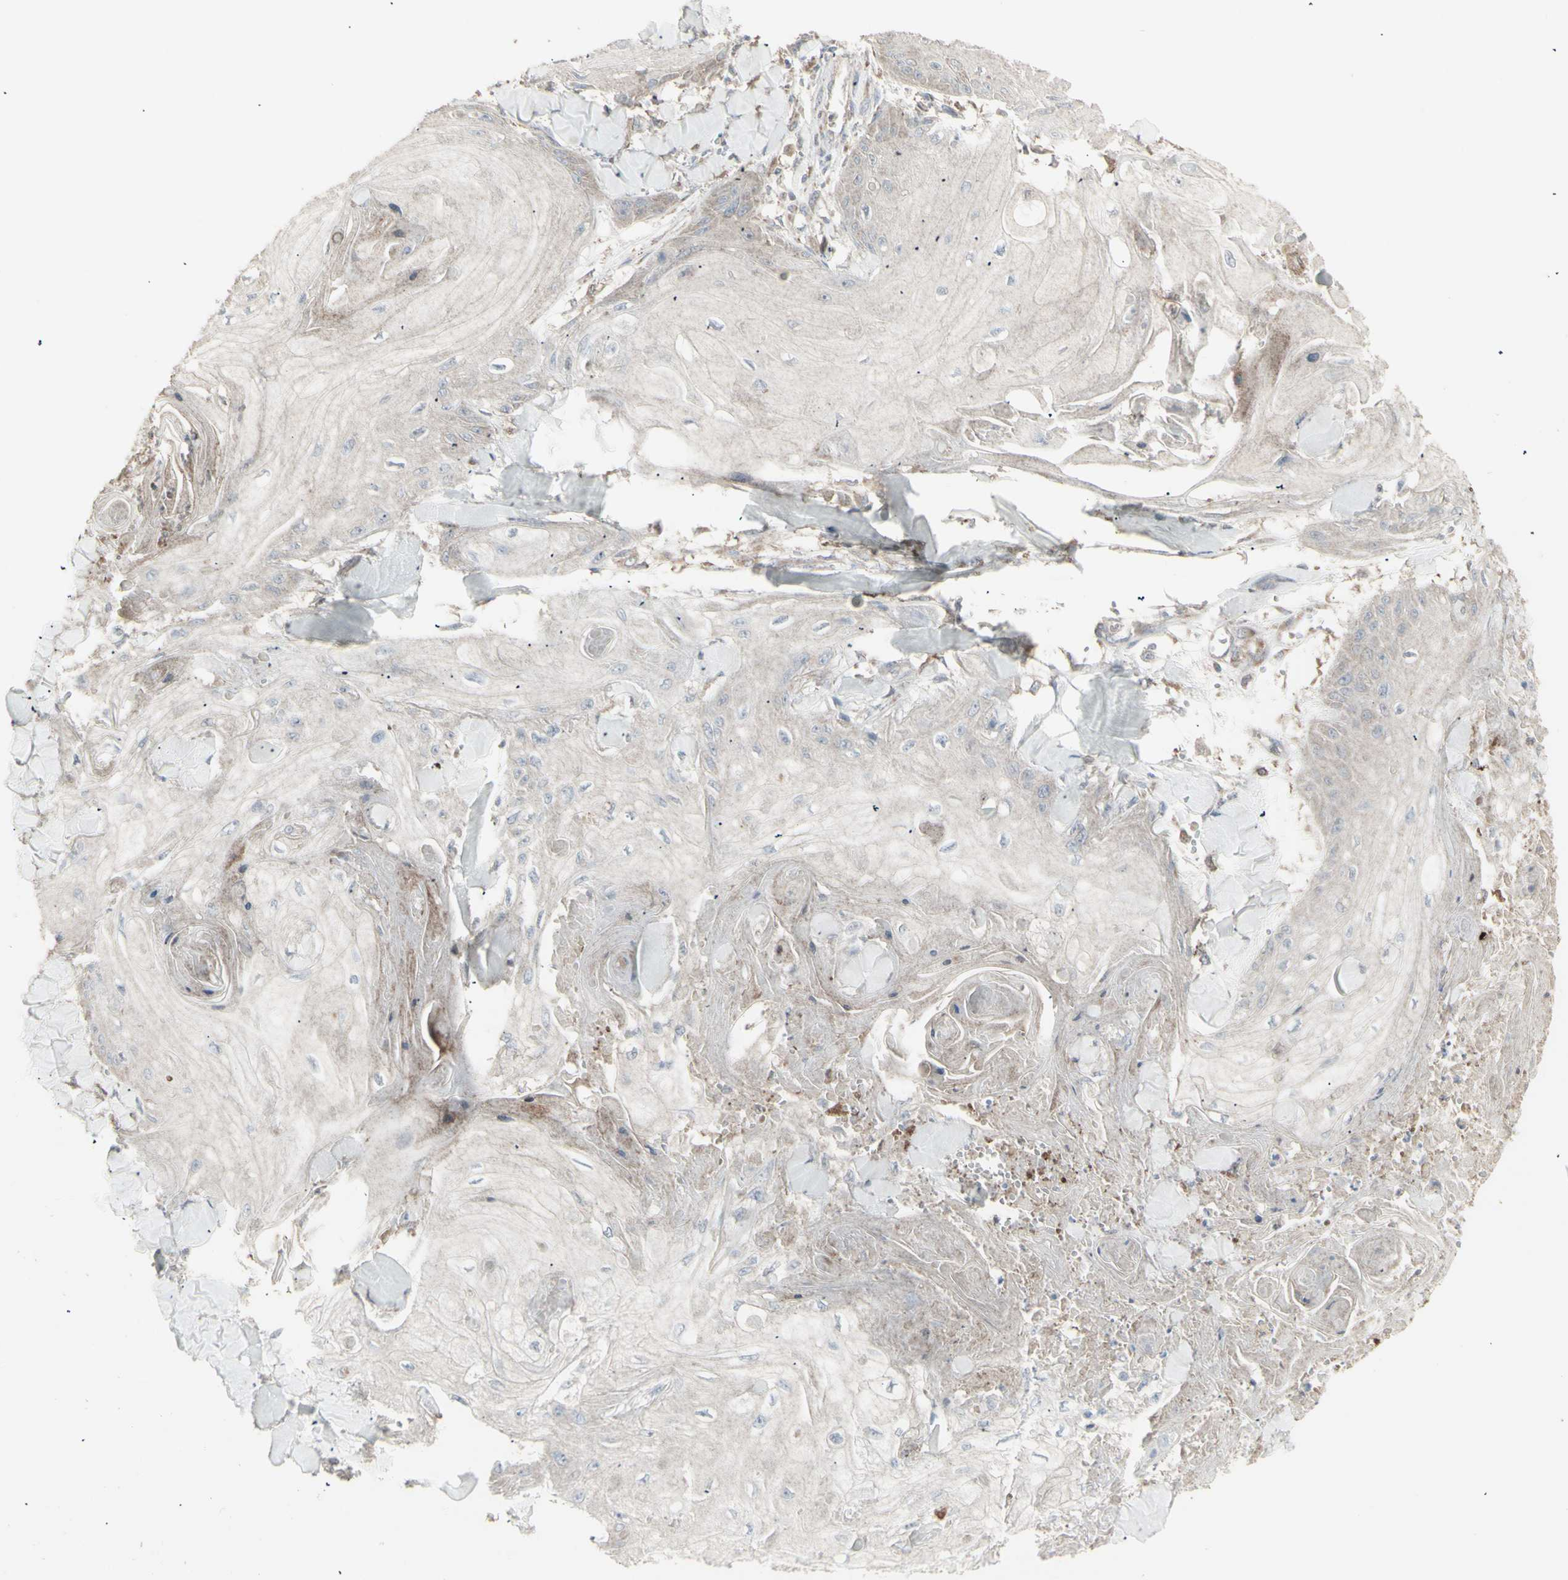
{"staining": {"intensity": "moderate", "quantity": ">75%", "location": "cytoplasmic/membranous"}, "tissue": "skin cancer", "cell_type": "Tumor cells", "image_type": "cancer", "snomed": [{"axis": "morphology", "description": "Squamous cell carcinoma, NOS"}, {"axis": "topography", "description": "Skin"}], "caption": "A high-resolution histopathology image shows immunohistochemistry (IHC) staining of skin cancer (squamous cell carcinoma), which shows moderate cytoplasmic/membranous expression in approximately >75% of tumor cells. The staining is performed using DAB brown chromogen to label protein expression. The nuclei are counter-stained blue using hematoxylin.", "gene": "RNASEL", "patient": {"sex": "male", "age": 74}}